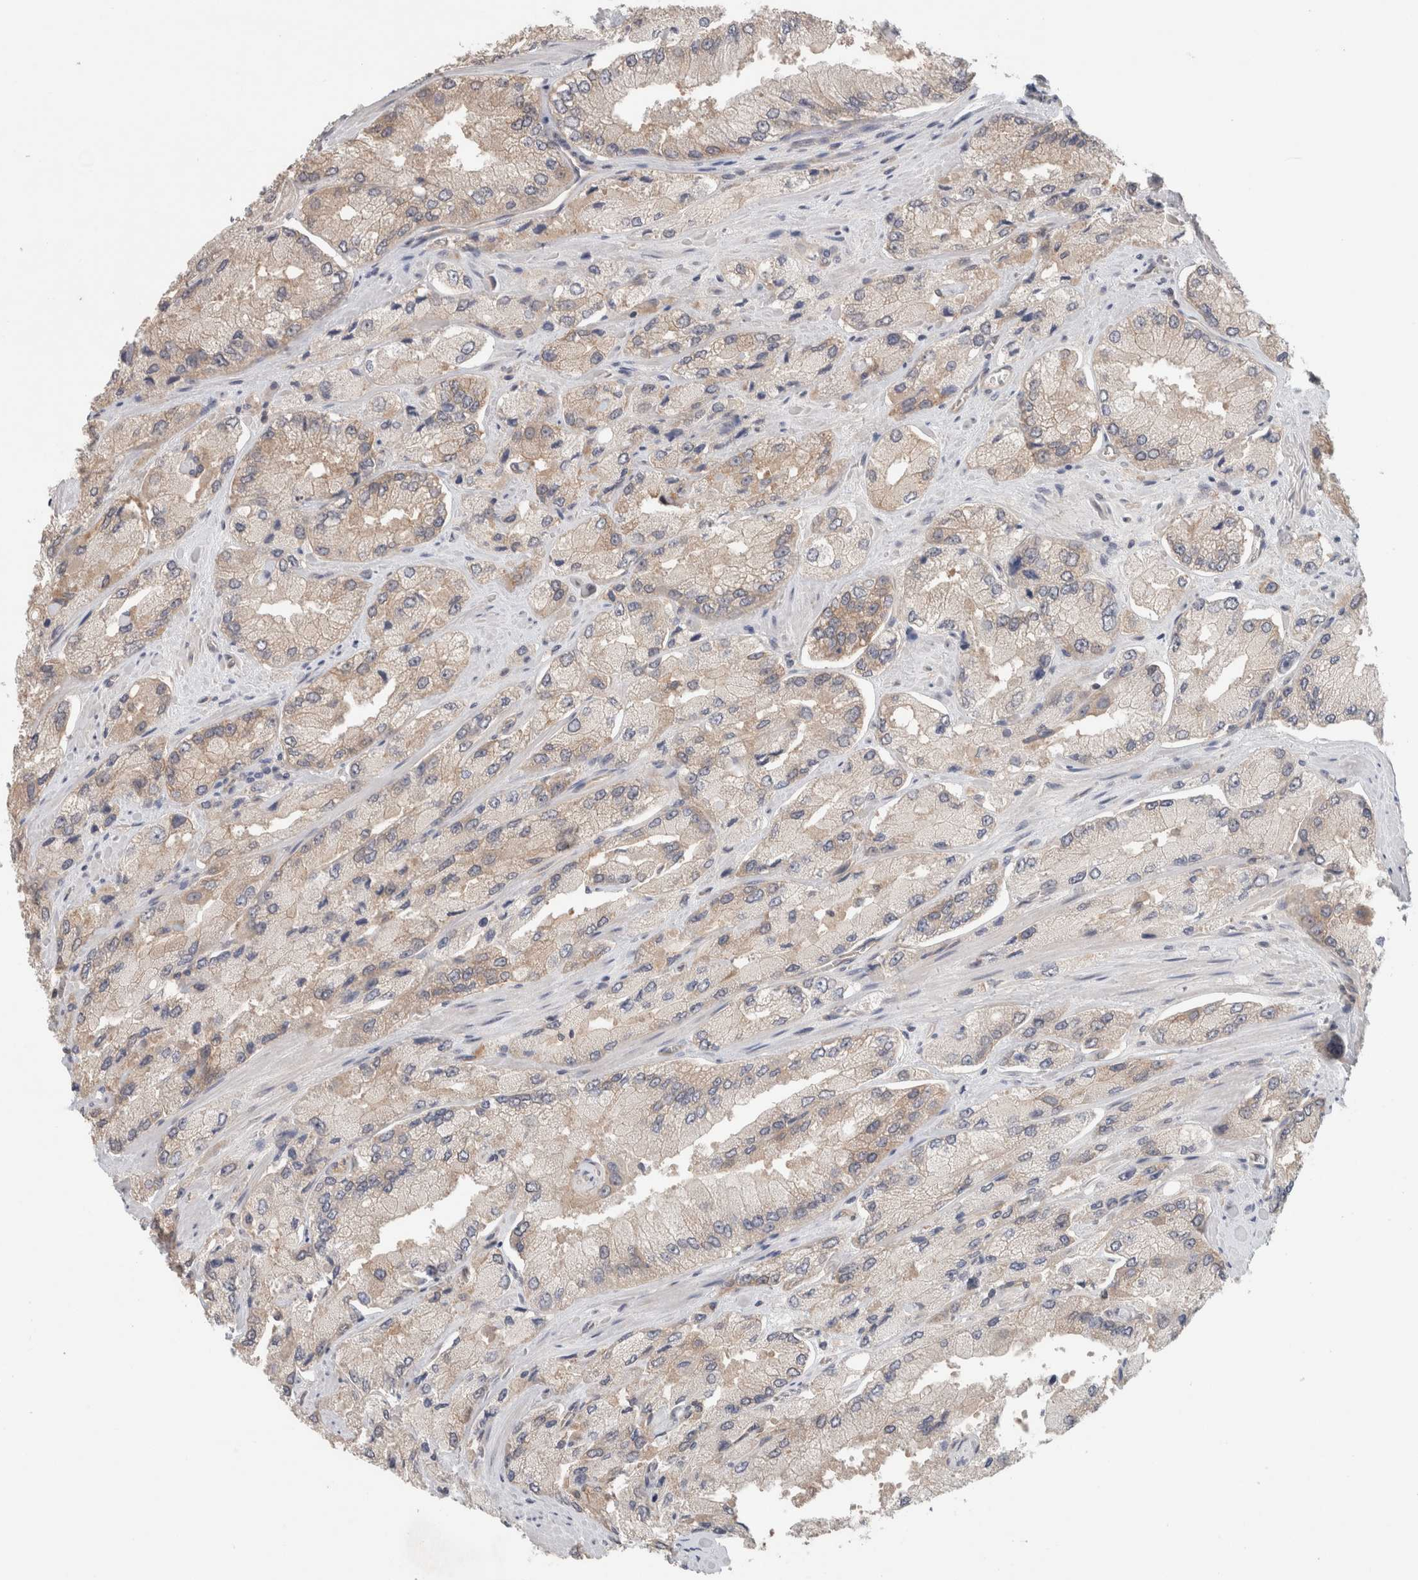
{"staining": {"intensity": "weak", "quantity": "<25%", "location": "cytoplasmic/membranous"}, "tissue": "prostate cancer", "cell_type": "Tumor cells", "image_type": "cancer", "snomed": [{"axis": "morphology", "description": "Adenocarcinoma, High grade"}, {"axis": "topography", "description": "Prostate"}], "caption": "There is no significant staining in tumor cells of prostate high-grade adenocarcinoma.", "gene": "RASAL2", "patient": {"sex": "male", "age": 58}}